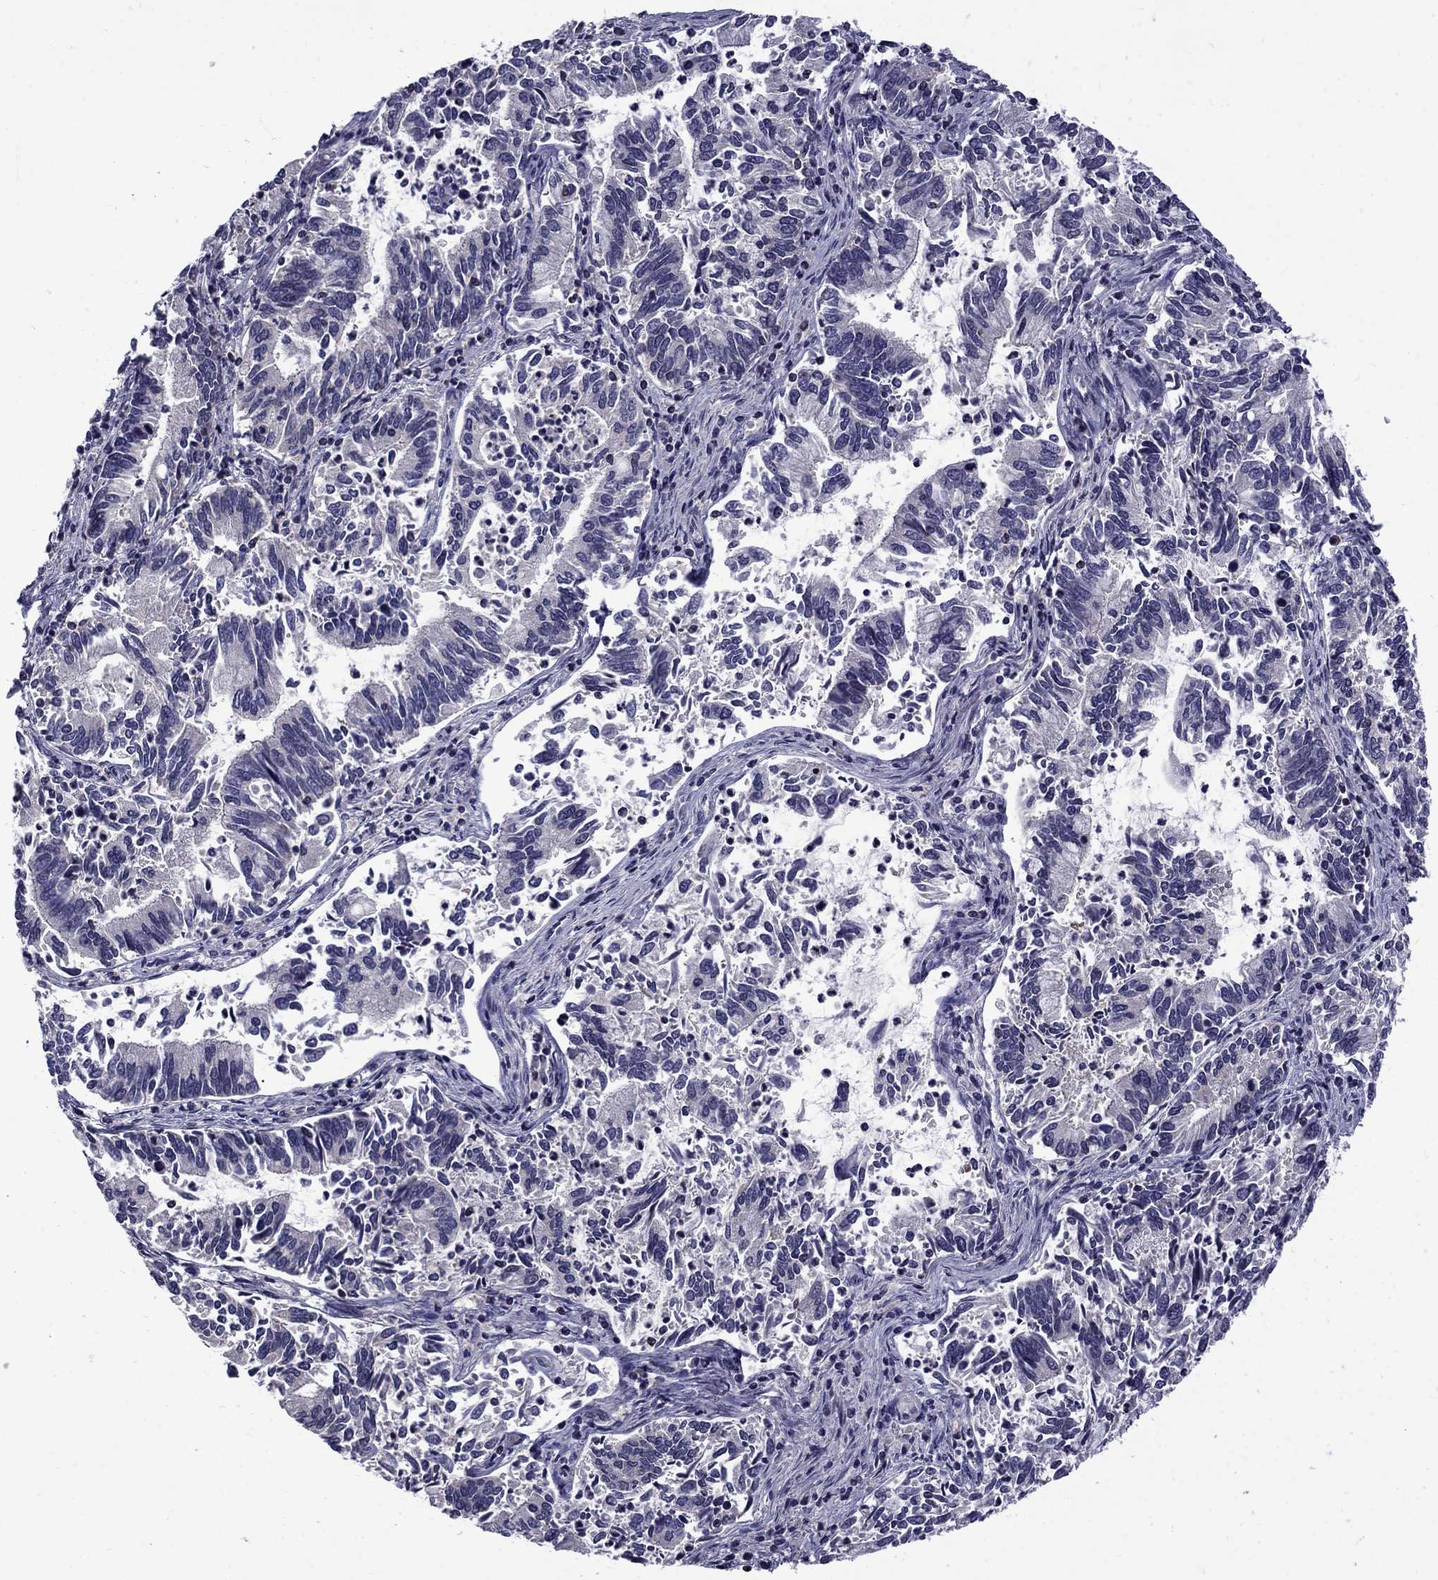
{"staining": {"intensity": "negative", "quantity": "none", "location": "none"}, "tissue": "cervical cancer", "cell_type": "Tumor cells", "image_type": "cancer", "snomed": [{"axis": "morphology", "description": "Adenocarcinoma, NOS"}, {"axis": "topography", "description": "Cervix"}], "caption": "Tumor cells are negative for brown protein staining in adenocarcinoma (cervical).", "gene": "SNTA1", "patient": {"sex": "female", "age": 42}}